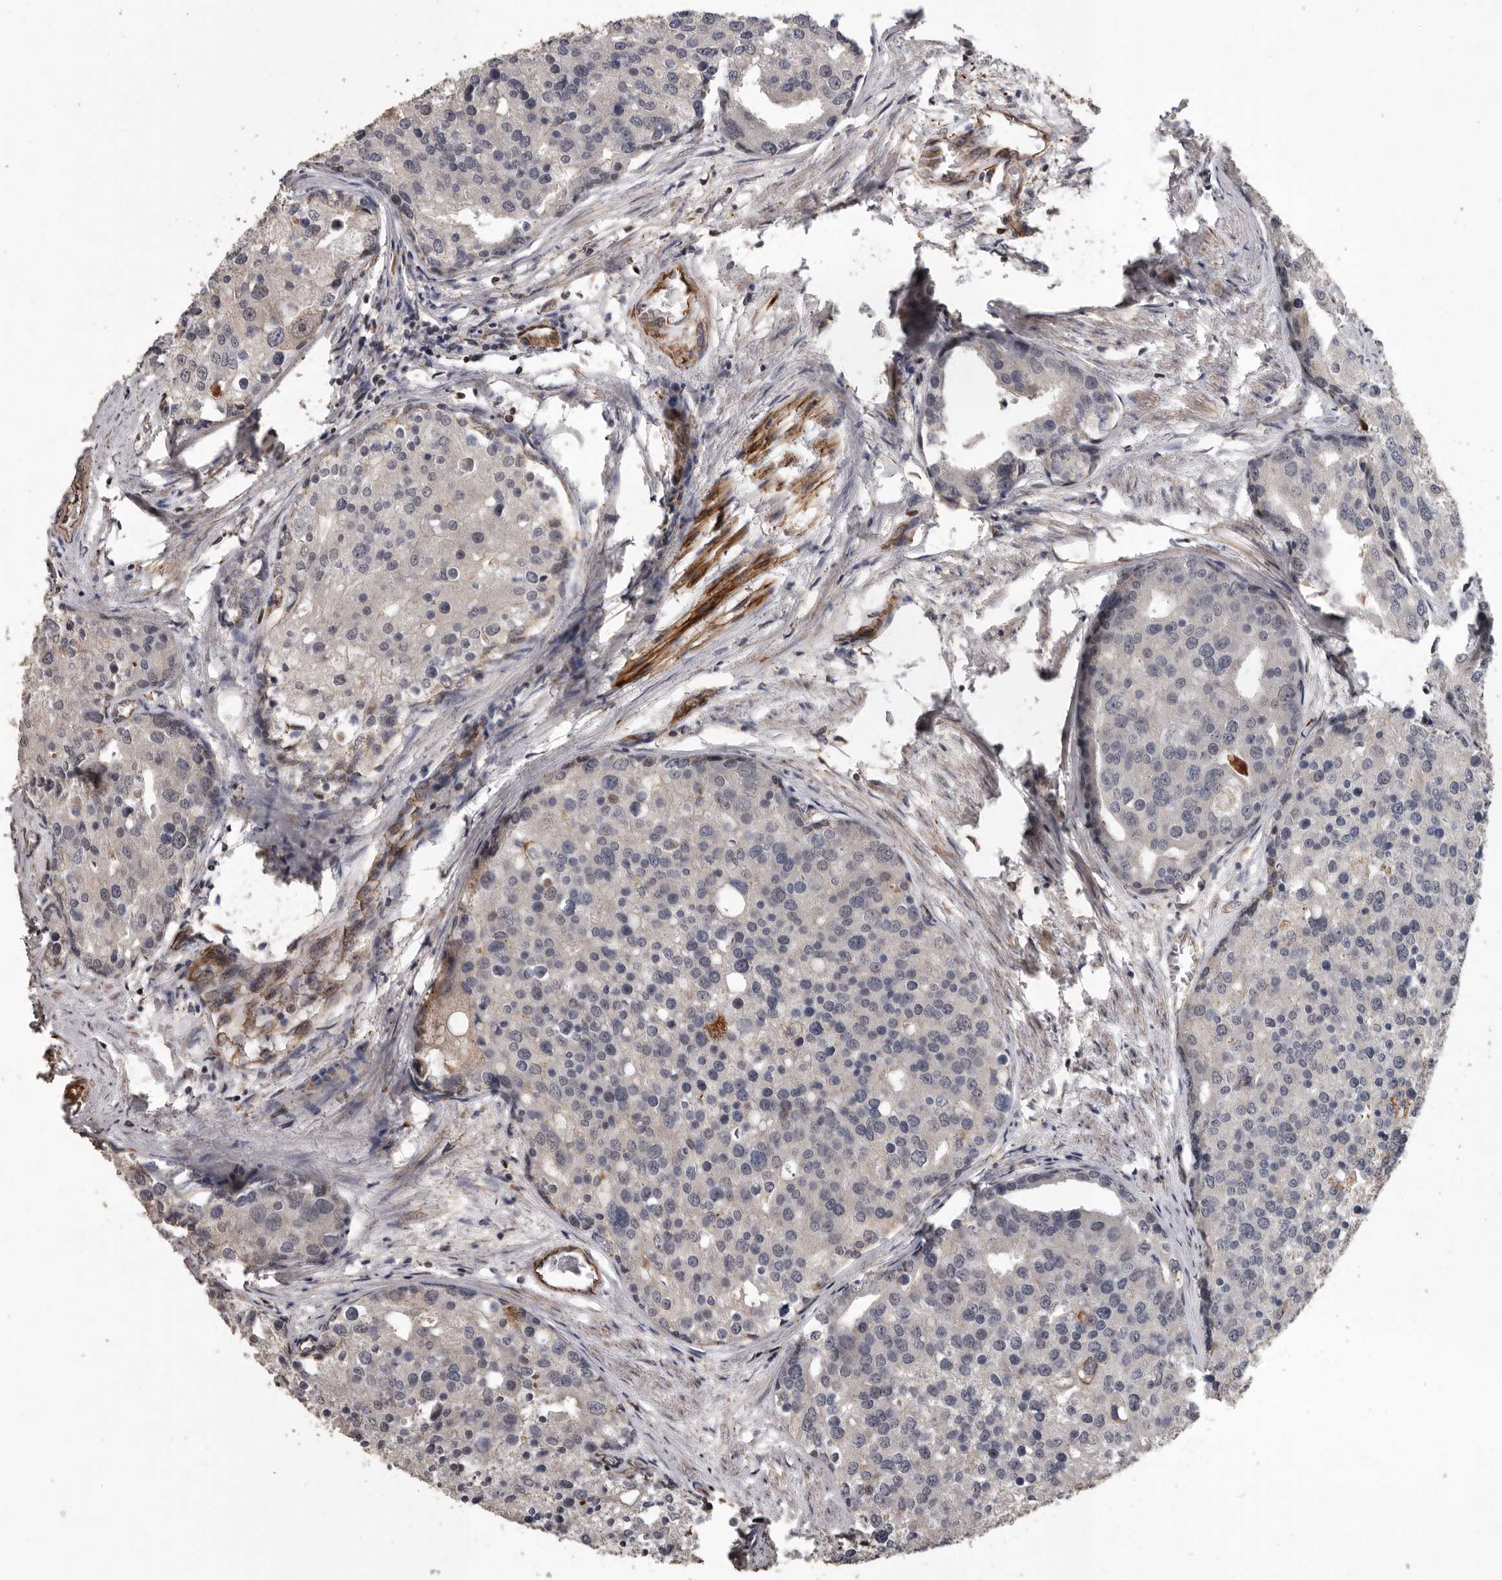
{"staining": {"intensity": "negative", "quantity": "none", "location": "none"}, "tissue": "prostate cancer", "cell_type": "Tumor cells", "image_type": "cancer", "snomed": [{"axis": "morphology", "description": "Adenocarcinoma, High grade"}, {"axis": "topography", "description": "Prostate"}], "caption": "The immunohistochemistry (IHC) micrograph has no significant expression in tumor cells of adenocarcinoma (high-grade) (prostate) tissue.", "gene": "BRAT1", "patient": {"sex": "male", "age": 50}}